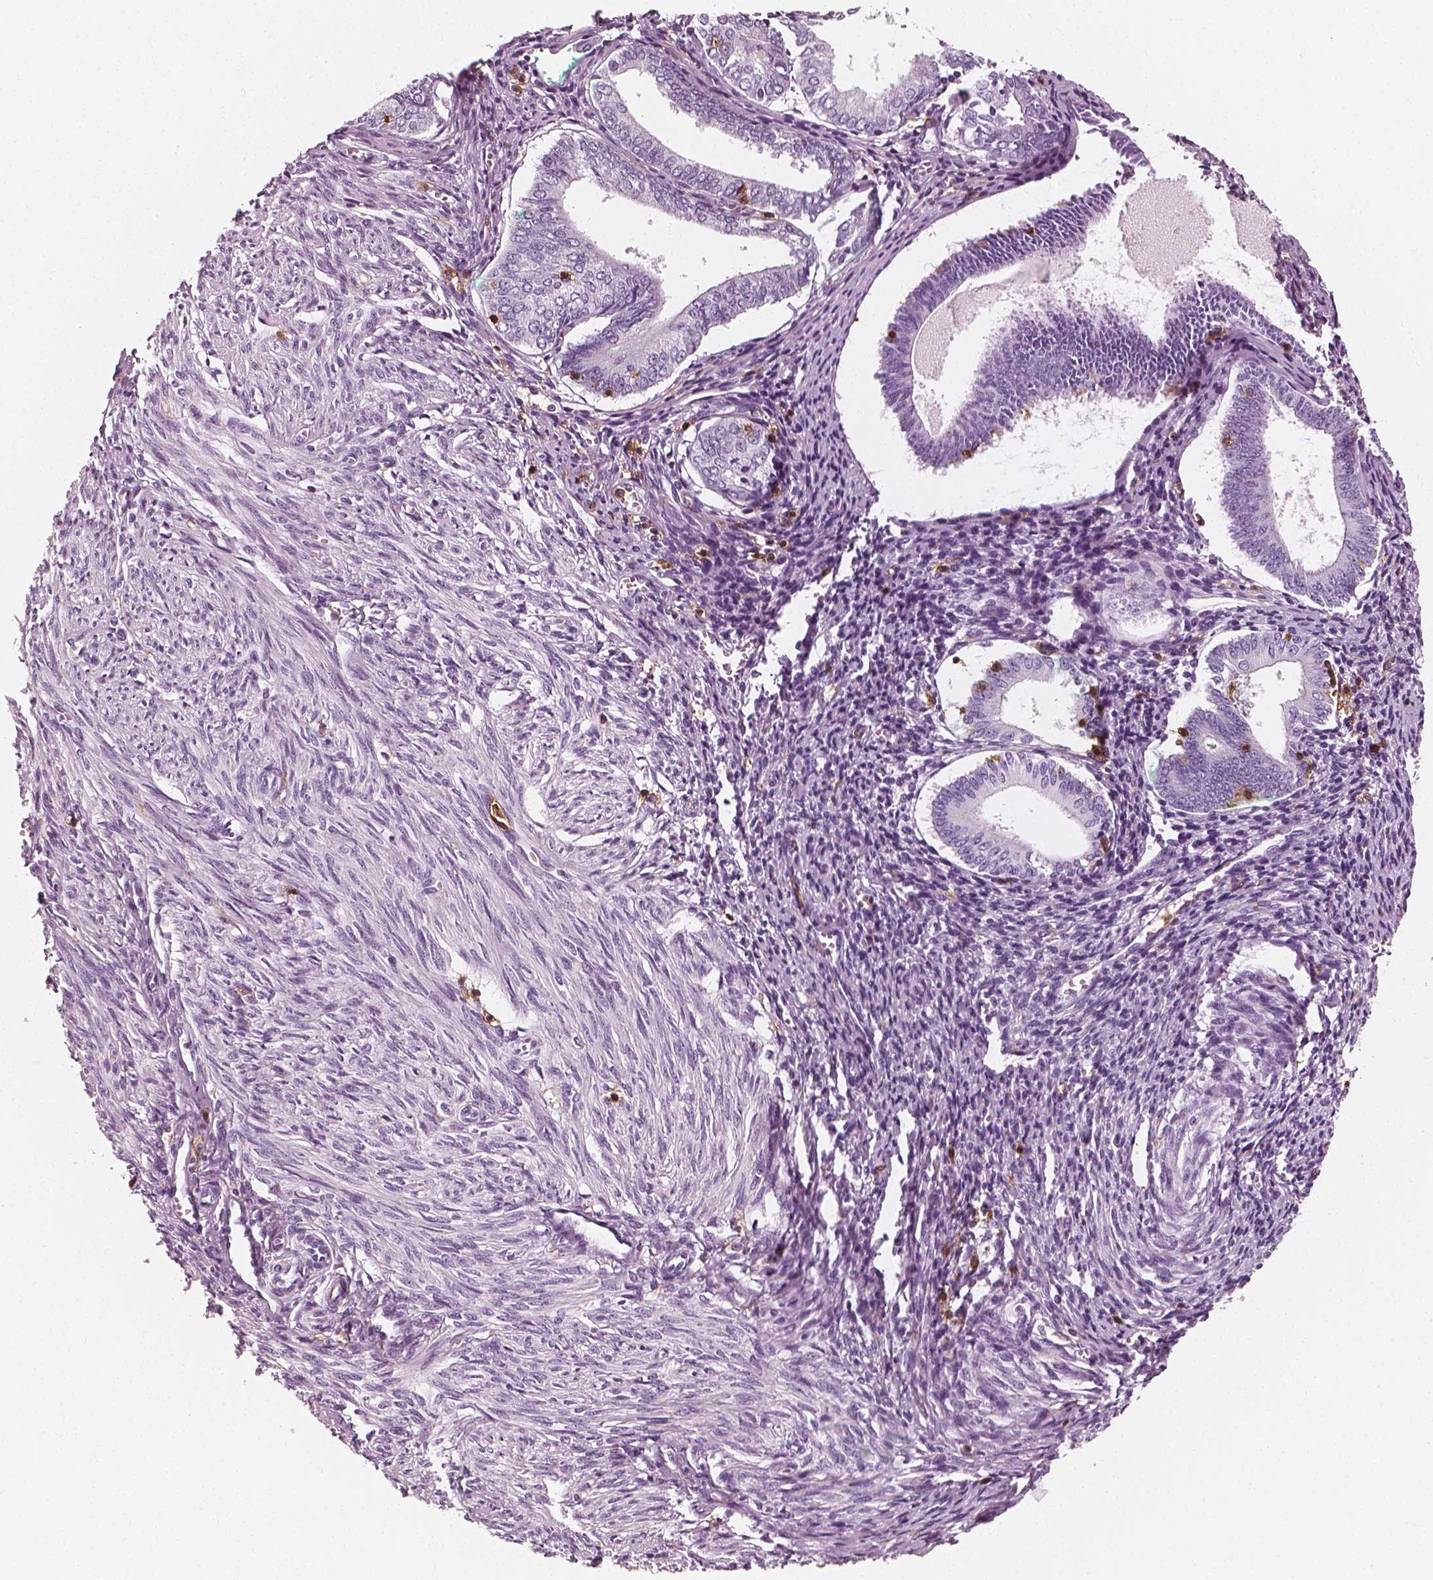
{"staining": {"intensity": "negative", "quantity": "none", "location": "none"}, "tissue": "endometrium", "cell_type": "Cells in endometrial stroma", "image_type": "normal", "snomed": [{"axis": "morphology", "description": "Normal tissue, NOS"}, {"axis": "topography", "description": "Endometrium"}], "caption": "Immunohistochemistry (IHC) histopathology image of normal human endometrium stained for a protein (brown), which reveals no staining in cells in endometrial stroma. (Immunohistochemistry (IHC), brightfield microscopy, high magnification).", "gene": "PTPRC", "patient": {"sex": "female", "age": 50}}